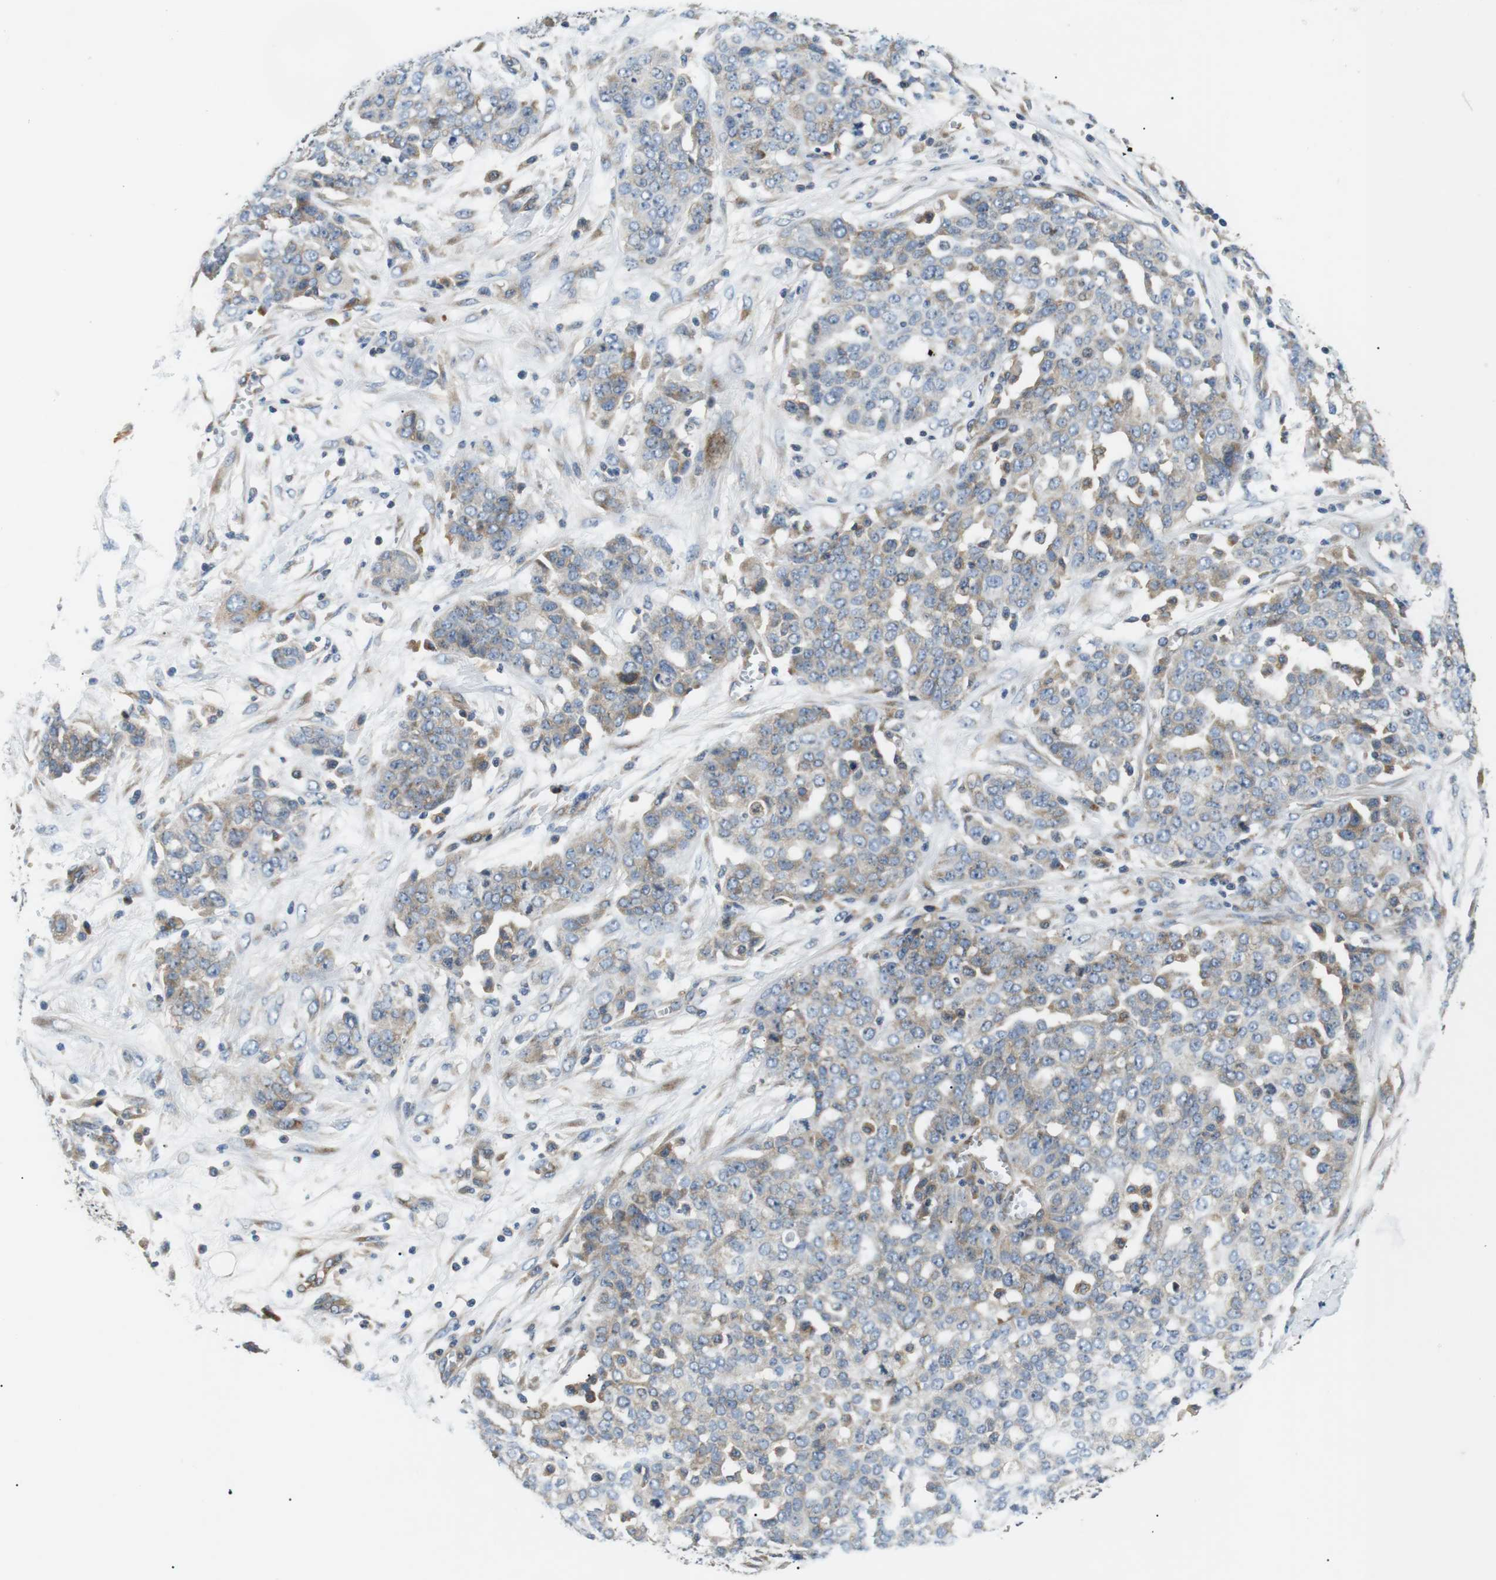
{"staining": {"intensity": "weak", "quantity": "25%-75%", "location": "cytoplasmic/membranous"}, "tissue": "ovarian cancer", "cell_type": "Tumor cells", "image_type": "cancer", "snomed": [{"axis": "morphology", "description": "Cystadenocarcinoma, serous, NOS"}, {"axis": "topography", "description": "Soft tissue"}, {"axis": "topography", "description": "Ovary"}], "caption": "There is low levels of weak cytoplasmic/membranous staining in tumor cells of ovarian cancer (serous cystadenocarcinoma), as demonstrated by immunohistochemical staining (brown color).", "gene": "DIPK1A", "patient": {"sex": "female", "age": 57}}